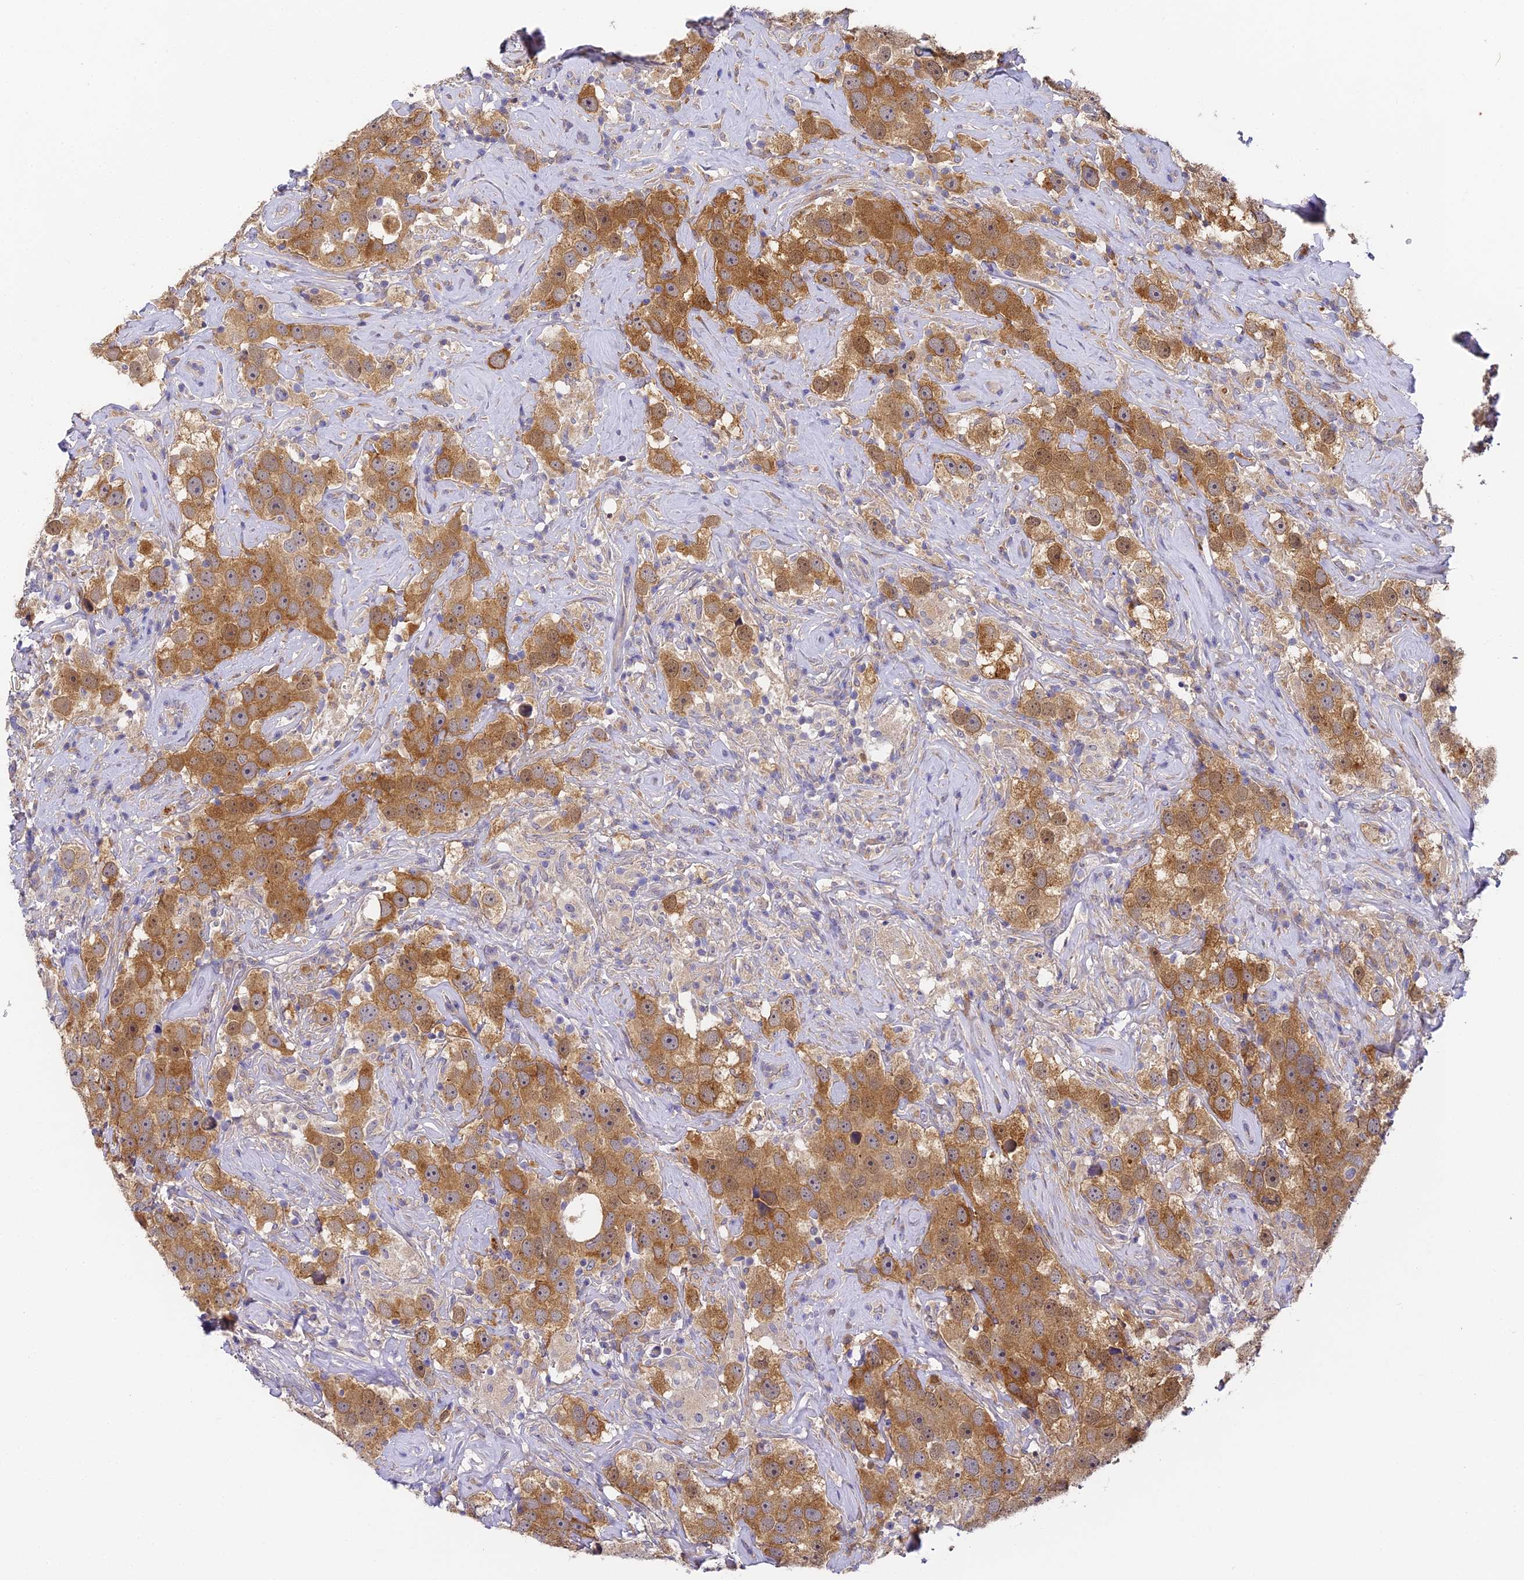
{"staining": {"intensity": "moderate", "quantity": ">75%", "location": "cytoplasmic/membranous,nuclear"}, "tissue": "testis cancer", "cell_type": "Tumor cells", "image_type": "cancer", "snomed": [{"axis": "morphology", "description": "Seminoma, NOS"}, {"axis": "topography", "description": "Testis"}], "caption": "High-magnification brightfield microscopy of testis seminoma stained with DAB (brown) and counterstained with hematoxylin (blue). tumor cells exhibit moderate cytoplasmic/membranous and nuclear positivity is seen in approximately>75% of cells.", "gene": "YAE1", "patient": {"sex": "male", "age": 49}}